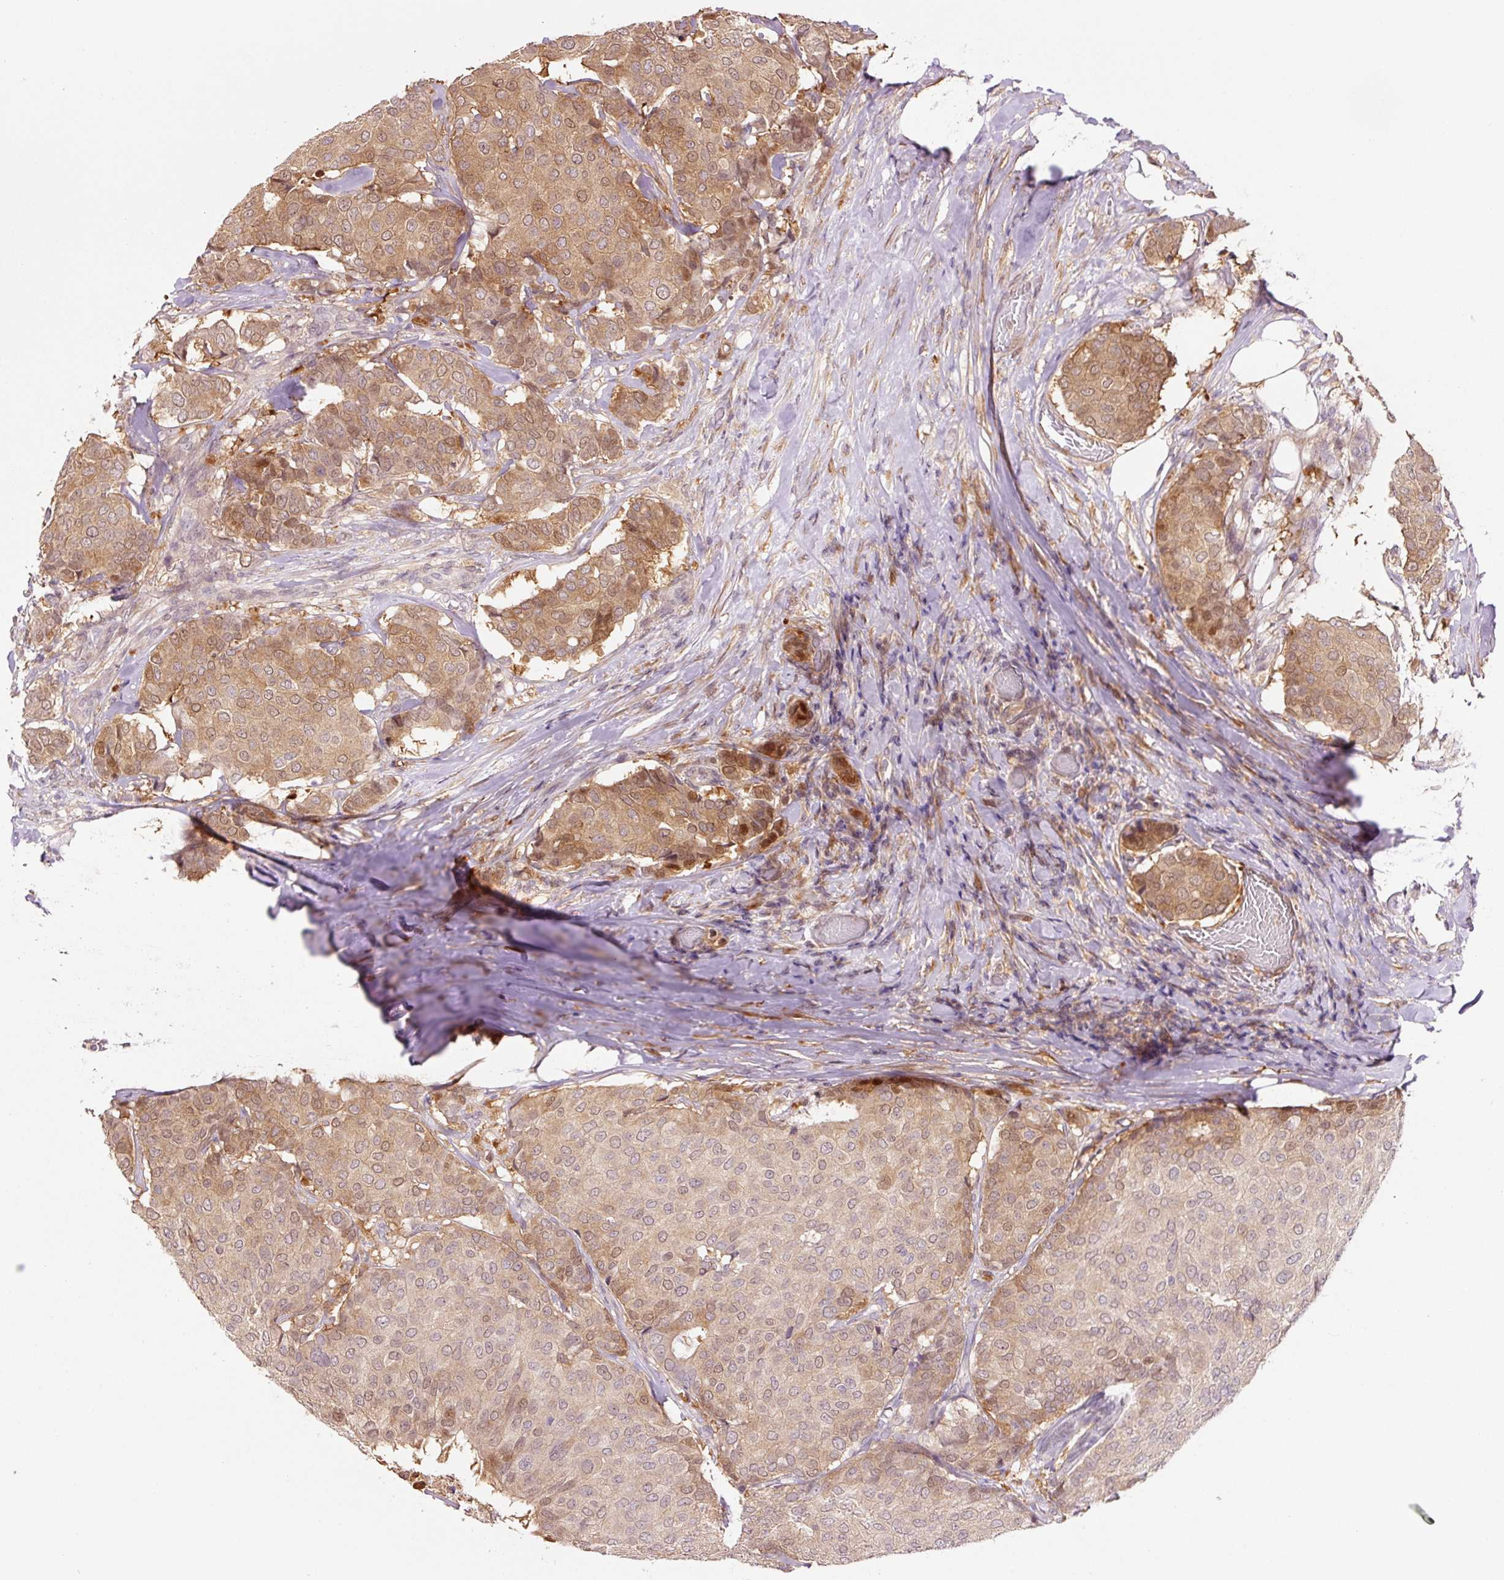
{"staining": {"intensity": "moderate", "quantity": ">75%", "location": "cytoplasmic/membranous,nuclear"}, "tissue": "breast cancer", "cell_type": "Tumor cells", "image_type": "cancer", "snomed": [{"axis": "morphology", "description": "Duct carcinoma"}, {"axis": "topography", "description": "Breast"}], "caption": "Protein staining by immunohistochemistry demonstrates moderate cytoplasmic/membranous and nuclear staining in about >75% of tumor cells in breast intraductal carcinoma. (DAB (3,3'-diaminobenzidine) IHC, brown staining for protein, blue staining for nuclei).", "gene": "FBXL14", "patient": {"sex": "female", "age": 75}}